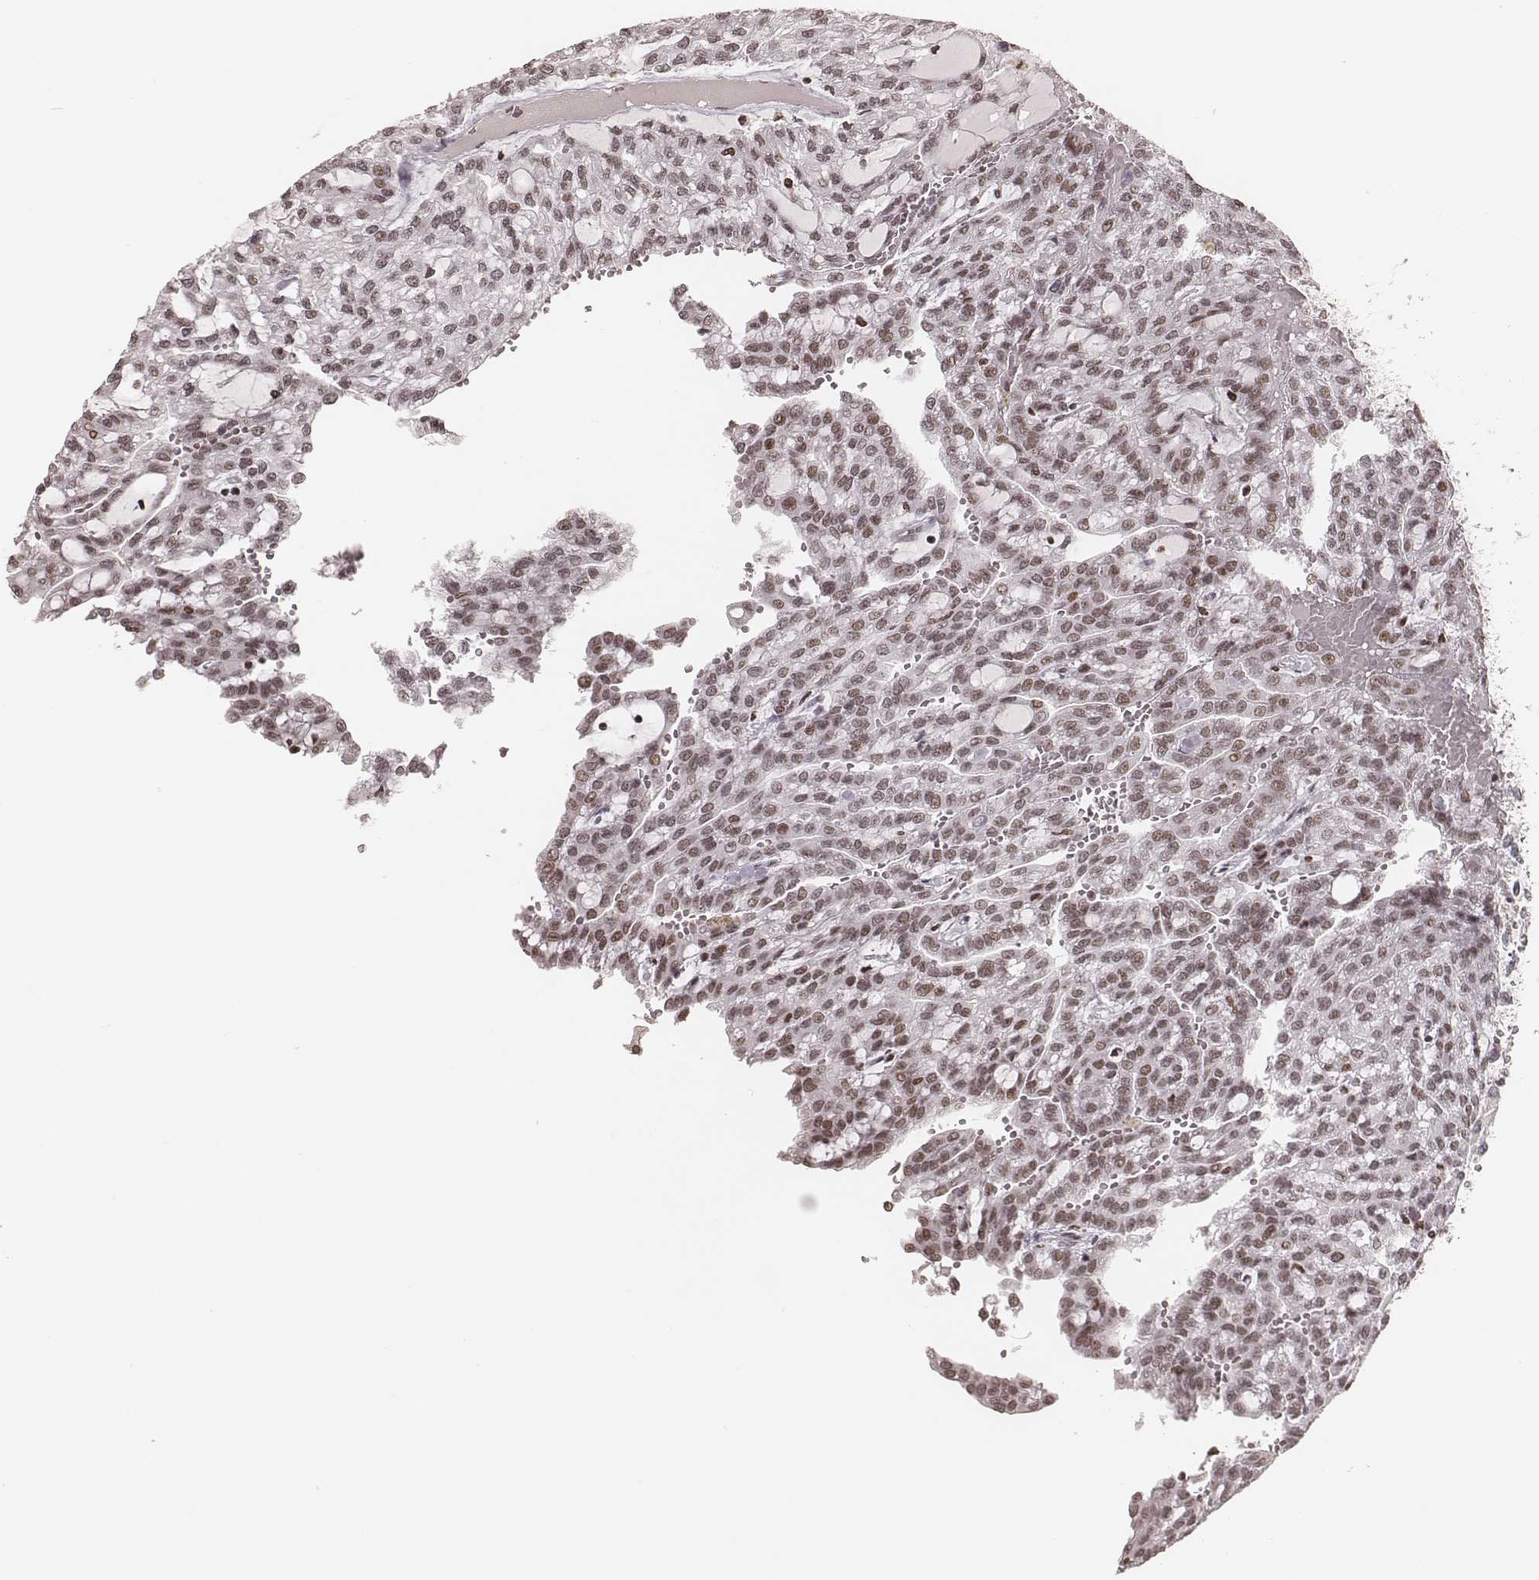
{"staining": {"intensity": "moderate", "quantity": "<25%", "location": "nuclear"}, "tissue": "renal cancer", "cell_type": "Tumor cells", "image_type": "cancer", "snomed": [{"axis": "morphology", "description": "Adenocarcinoma, NOS"}, {"axis": "topography", "description": "Kidney"}], "caption": "IHC micrograph of human renal cancer (adenocarcinoma) stained for a protein (brown), which reveals low levels of moderate nuclear positivity in approximately <25% of tumor cells.", "gene": "PARP1", "patient": {"sex": "male", "age": 63}}